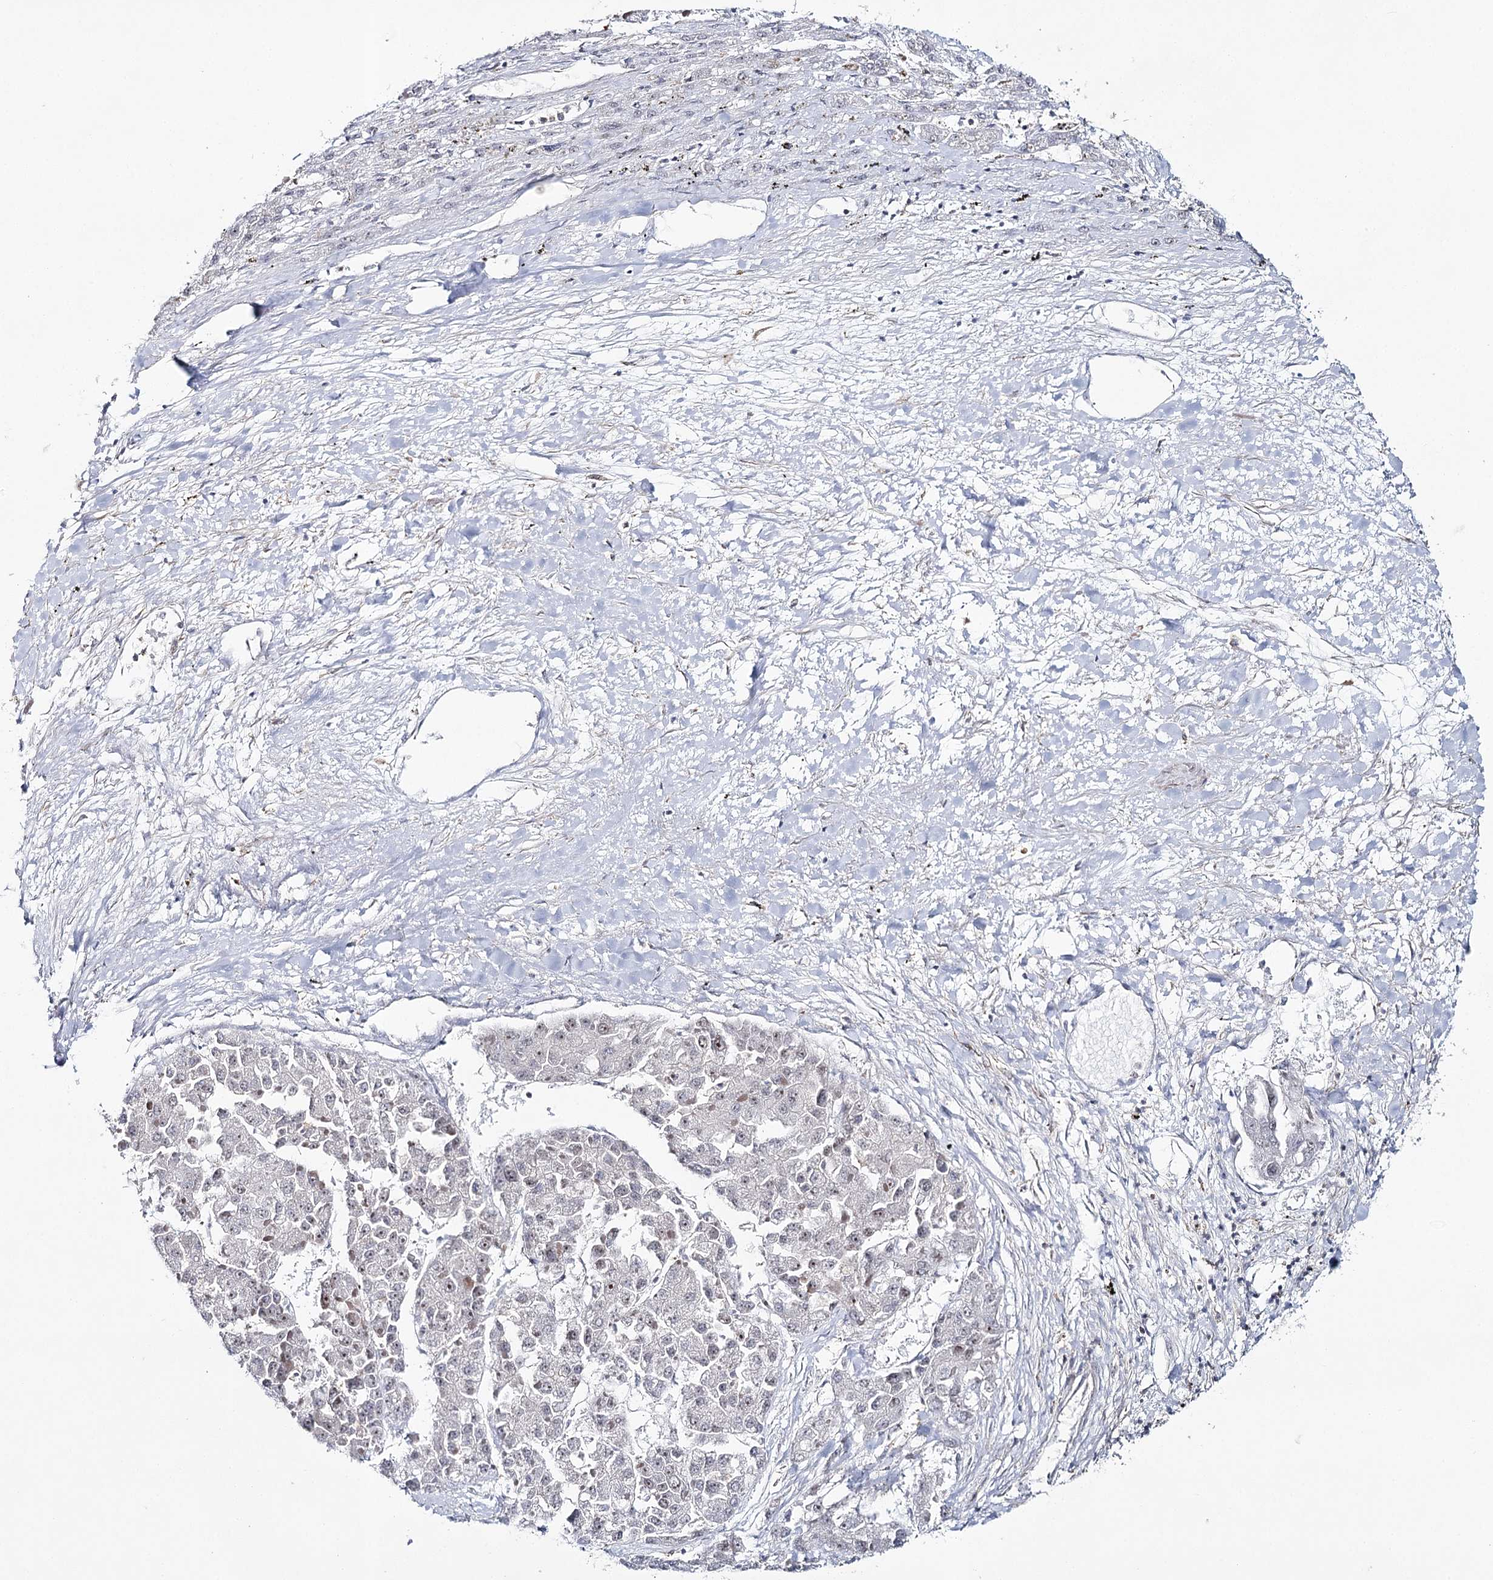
{"staining": {"intensity": "negative", "quantity": "none", "location": "none"}, "tissue": "liver cancer", "cell_type": "Tumor cells", "image_type": "cancer", "snomed": [{"axis": "morphology", "description": "Carcinoma, Hepatocellular, NOS"}, {"axis": "topography", "description": "Liver"}], "caption": "The micrograph exhibits no significant staining in tumor cells of hepatocellular carcinoma (liver).", "gene": "ZC3H8", "patient": {"sex": "female", "age": 73}}